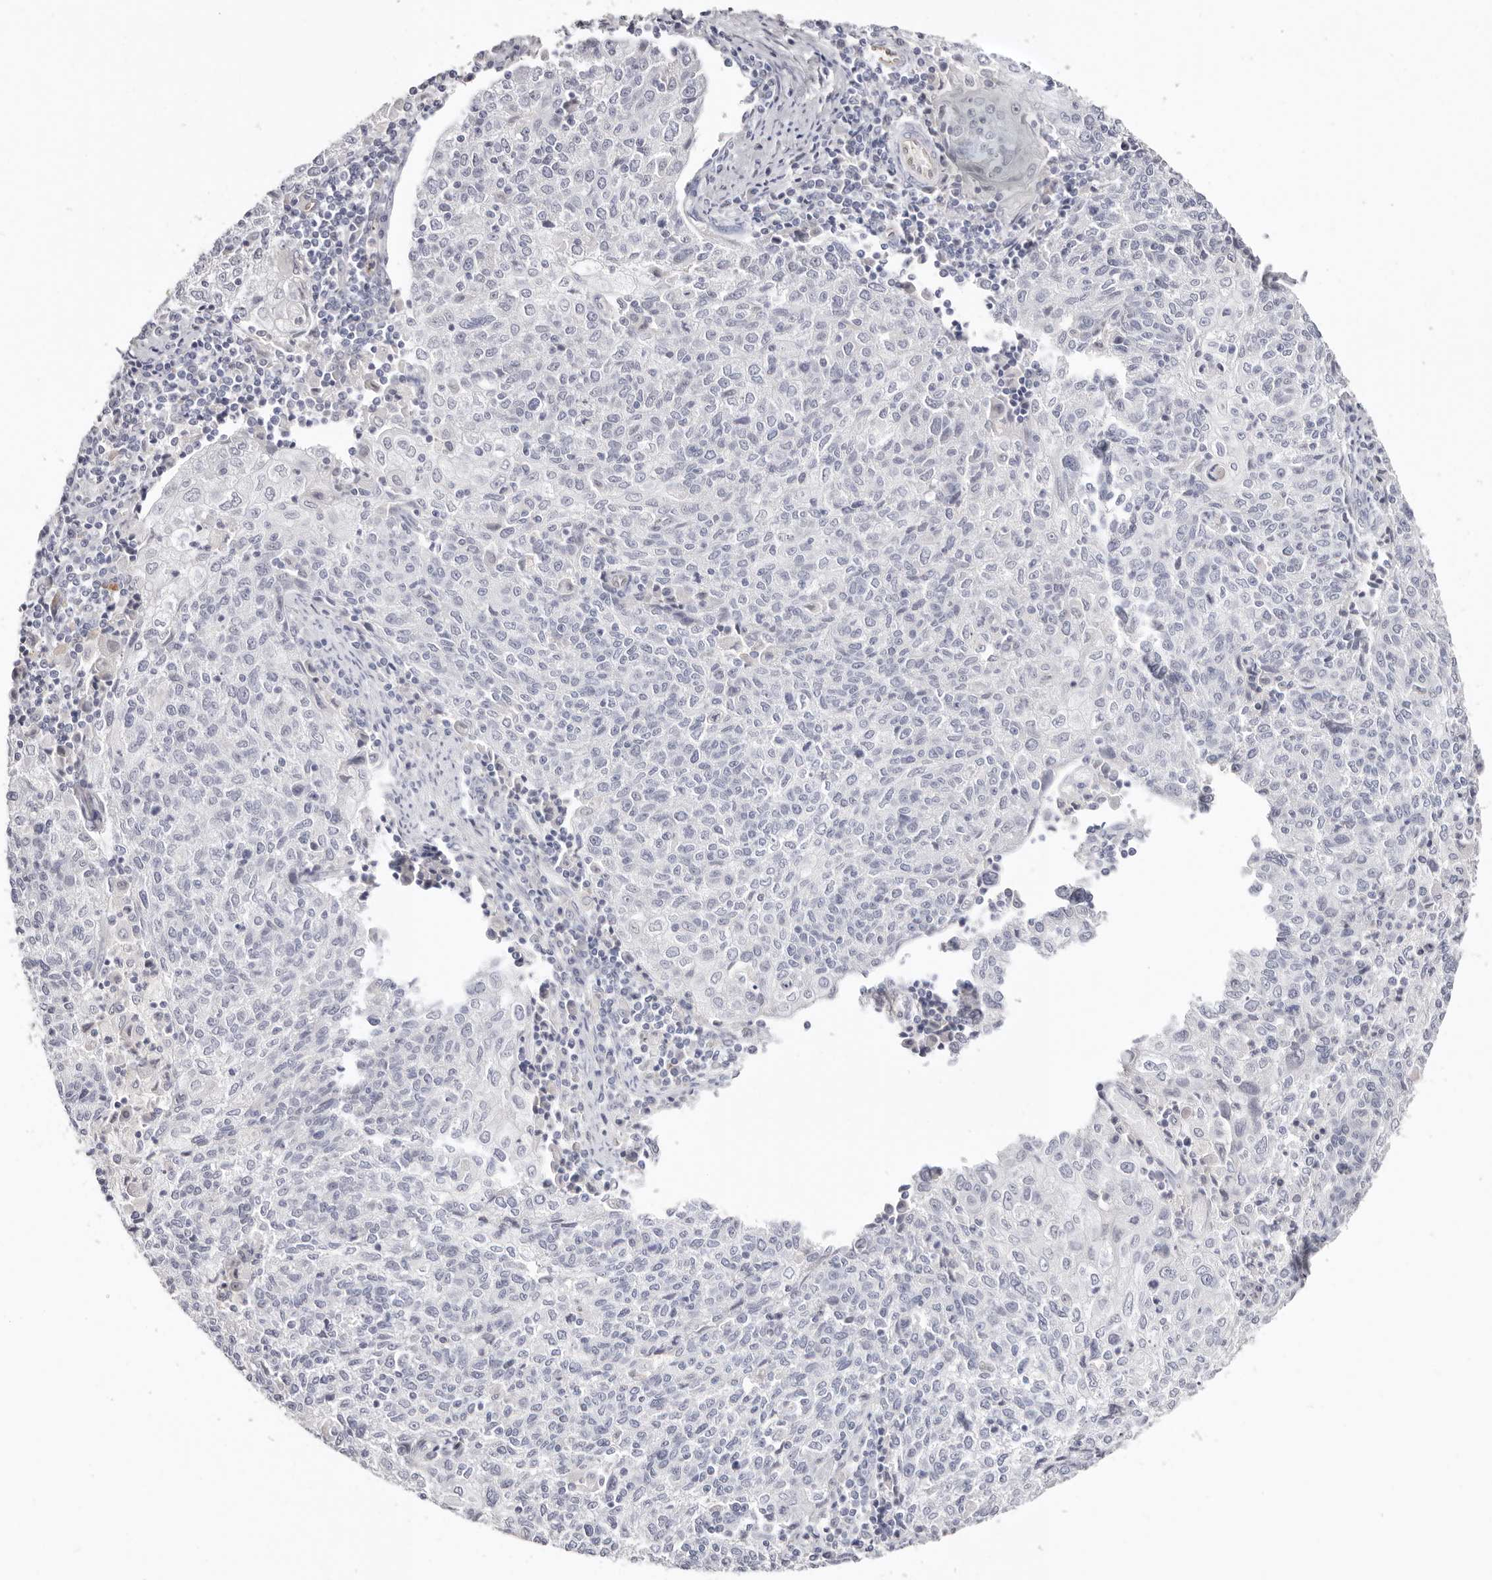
{"staining": {"intensity": "negative", "quantity": "none", "location": "none"}, "tissue": "cervical cancer", "cell_type": "Tumor cells", "image_type": "cancer", "snomed": [{"axis": "morphology", "description": "Squamous cell carcinoma, NOS"}, {"axis": "topography", "description": "Cervix"}], "caption": "A micrograph of human squamous cell carcinoma (cervical) is negative for staining in tumor cells. (DAB IHC visualized using brightfield microscopy, high magnification).", "gene": "PKDCC", "patient": {"sex": "female", "age": 48}}